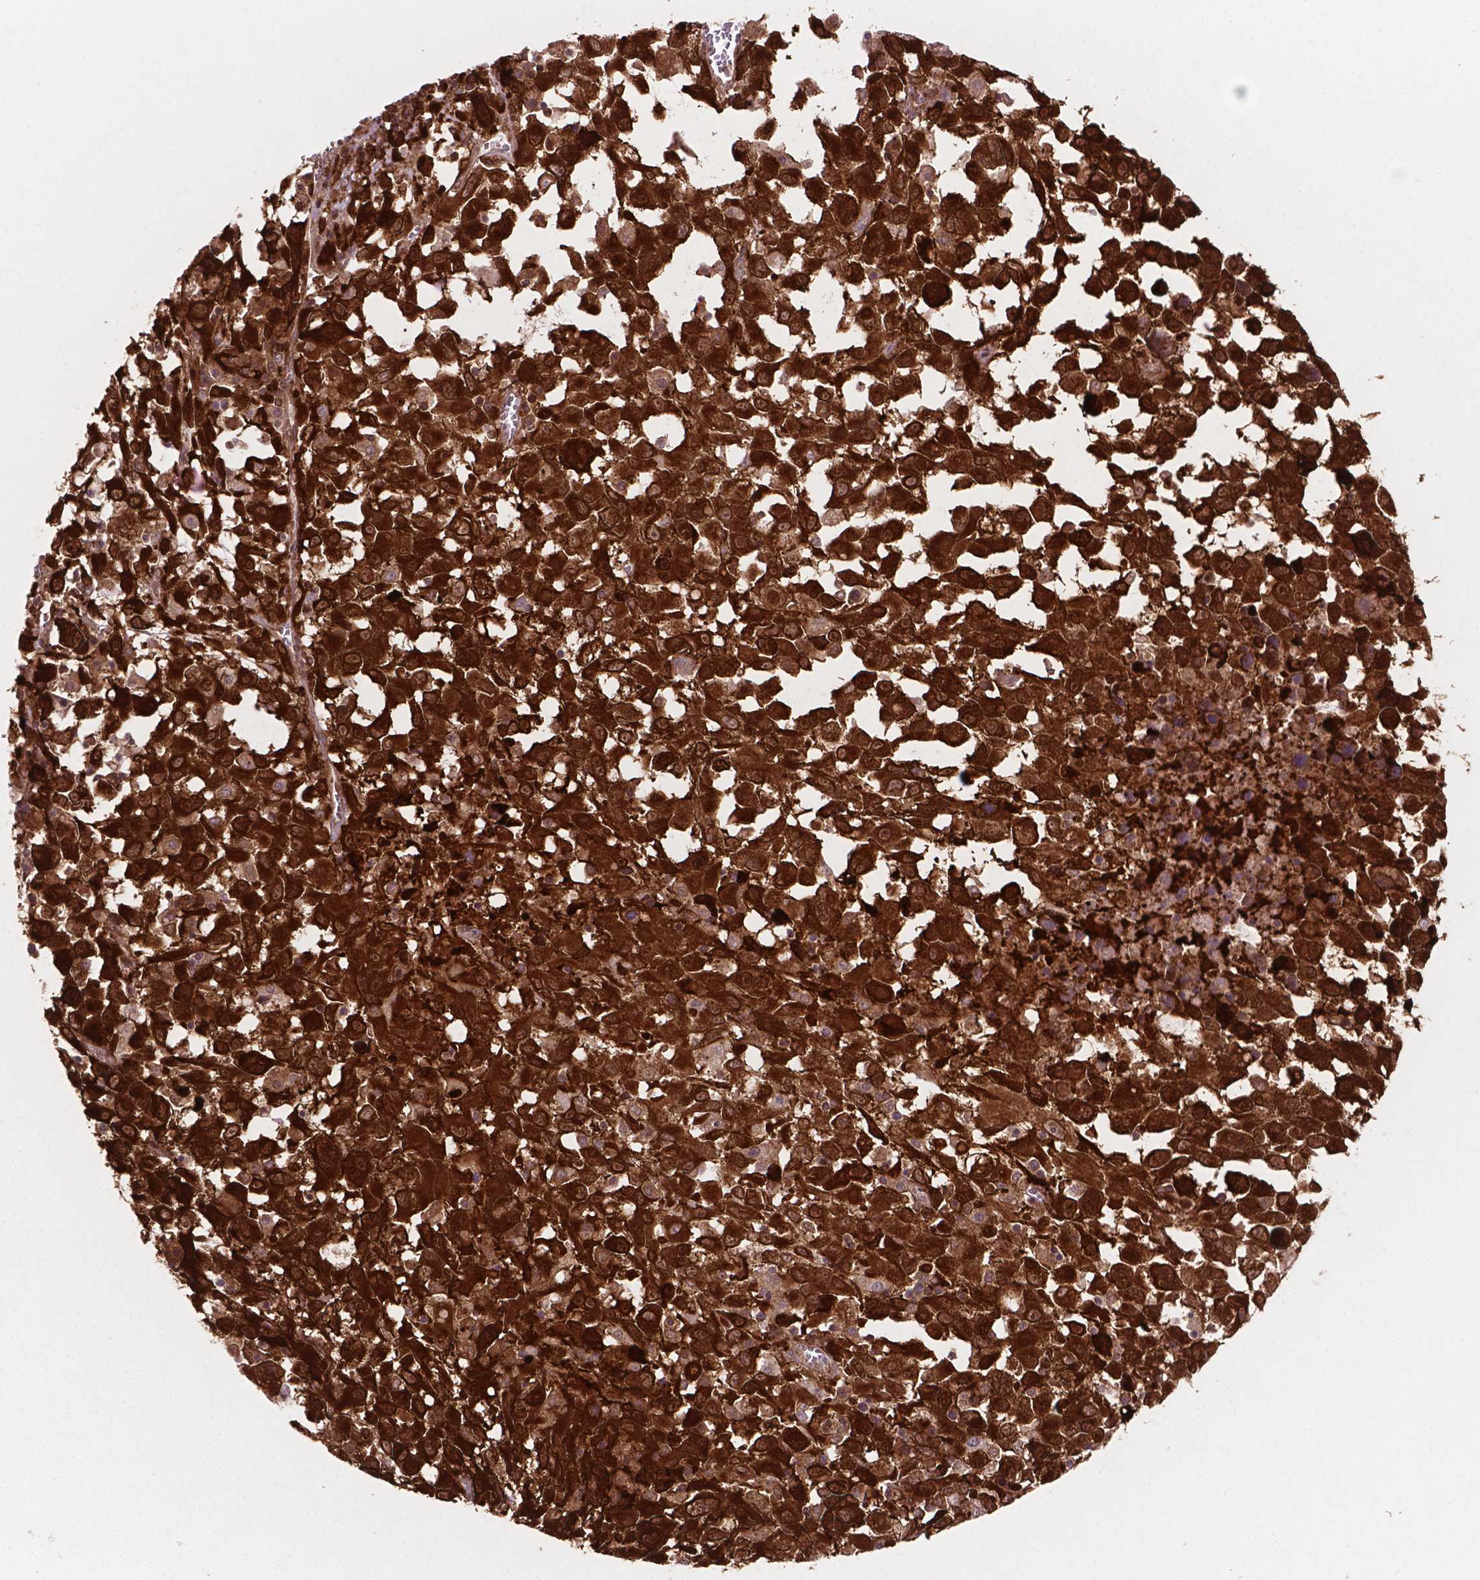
{"staining": {"intensity": "strong", "quantity": ">75%", "location": "cytoplasmic/membranous"}, "tissue": "melanoma", "cell_type": "Tumor cells", "image_type": "cancer", "snomed": [{"axis": "morphology", "description": "Malignant melanoma, Metastatic site"}, {"axis": "topography", "description": "Soft tissue"}], "caption": "Human melanoma stained for a protein (brown) shows strong cytoplasmic/membranous positive positivity in approximately >75% of tumor cells.", "gene": "LDHA", "patient": {"sex": "male", "age": 50}}